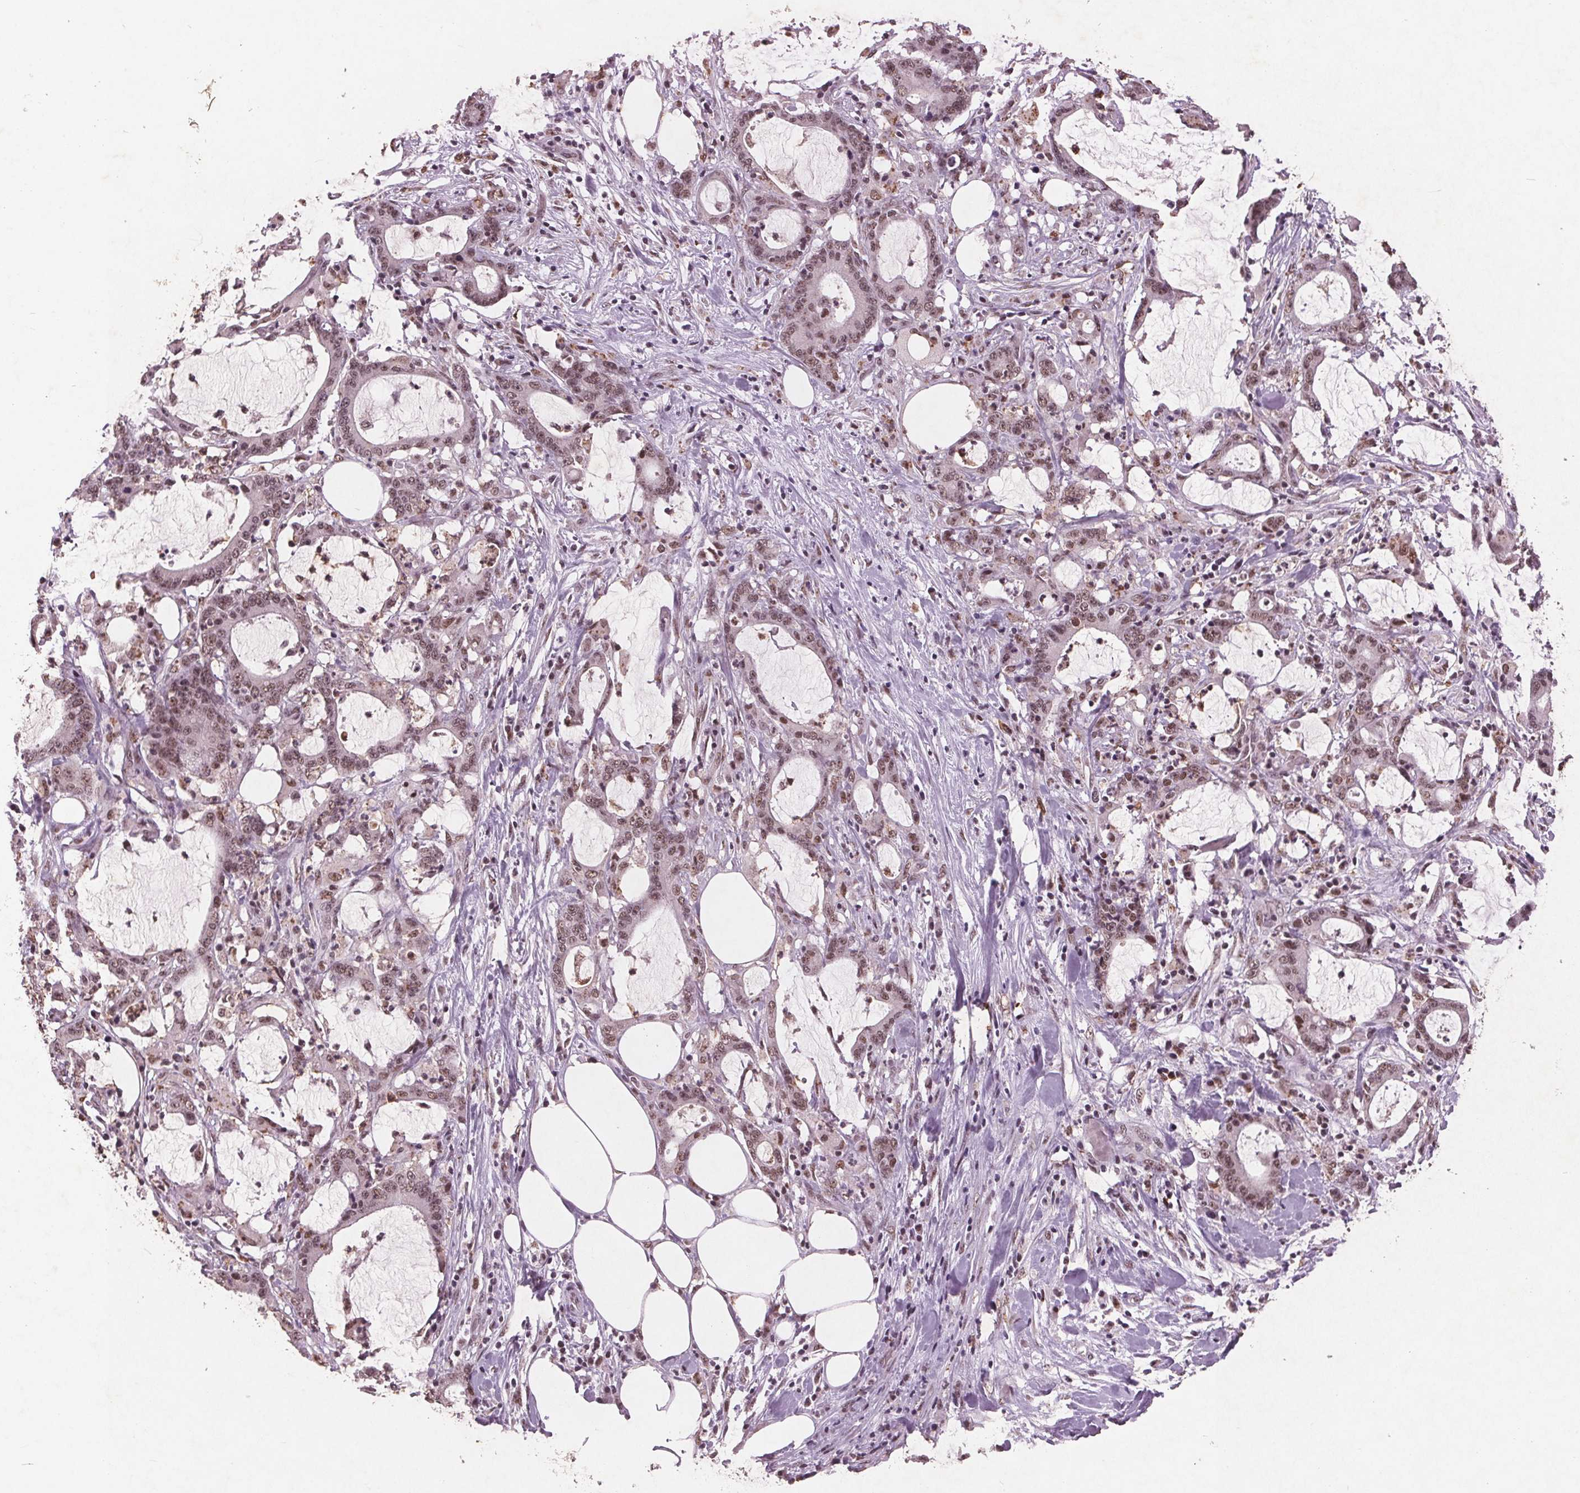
{"staining": {"intensity": "weak", "quantity": ">75%", "location": "nuclear"}, "tissue": "stomach cancer", "cell_type": "Tumor cells", "image_type": "cancer", "snomed": [{"axis": "morphology", "description": "Adenocarcinoma, NOS"}, {"axis": "topography", "description": "Stomach, upper"}], "caption": "Immunohistochemistry micrograph of human stomach adenocarcinoma stained for a protein (brown), which displays low levels of weak nuclear positivity in about >75% of tumor cells.", "gene": "RPS6KA2", "patient": {"sex": "male", "age": 68}}